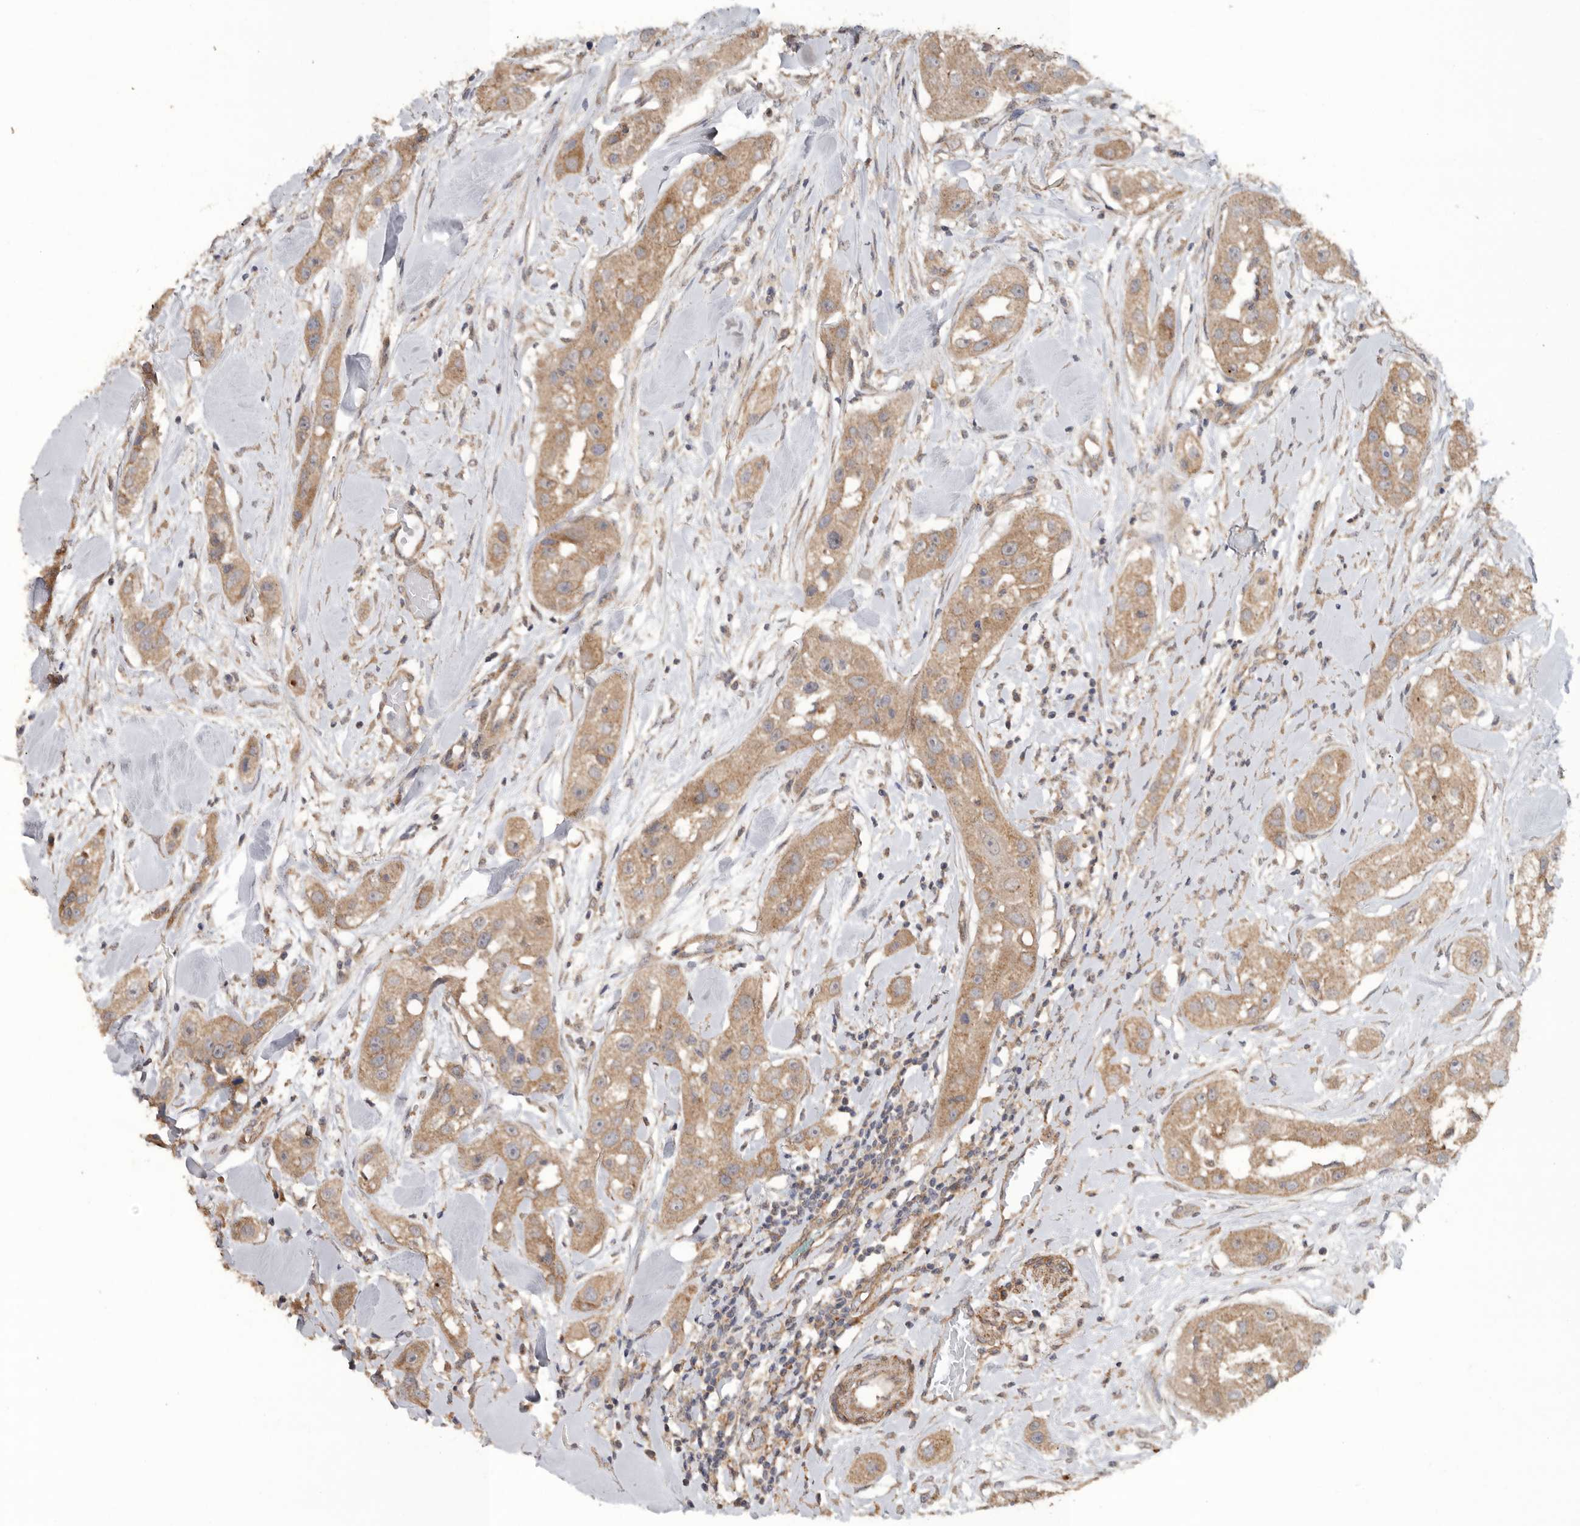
{"staining": {"intensity": "moderate", "quantity": ">75%", "location": "cytoplasmic/membranous"}, "tissue": "head and neck cancer", "cell_type": "Tumor cells", "image_type": "cancer", "snomed": [{"axis": "morphology", "description": "Normal tissue, NOS"}, {"axis": "morphology", "description": "Squamous cell carcinoma, NOS"}, {"axis": "topography", "description": "Skeletal muscle"}, {"axis": "topography", "description": "Head-Neck"}], "caption": "A brown stain shows moderate cytoplasmic/membranous positivity of a protein in head and neck squamous cell carcinoma tumor cells.", "gene": "PODXL2", "patient": {"sex": "male", "age": 51}}